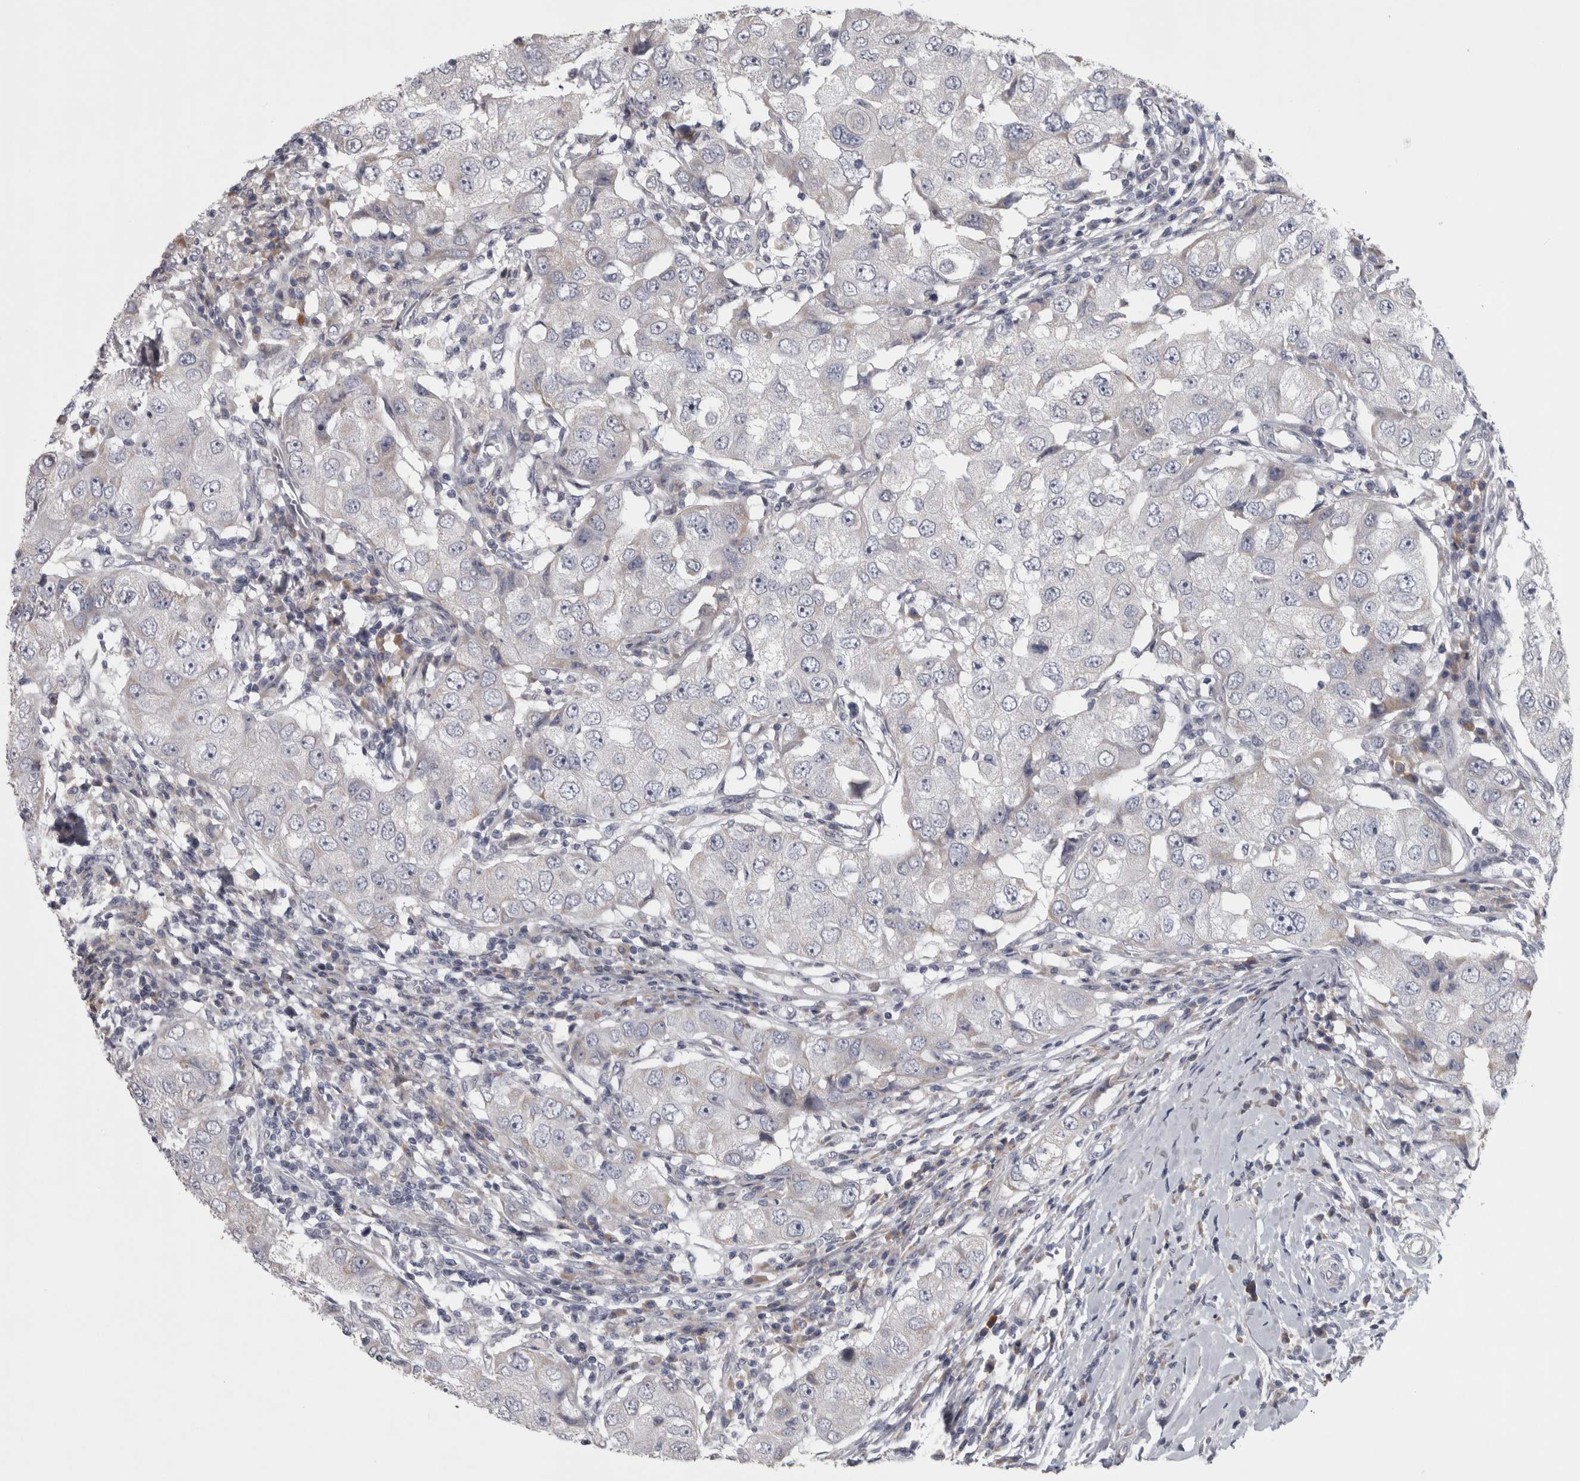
{"staining": {"intensity": "negative", "quantity": "none", "location": "none"}, "tissue": "breast cancer", "cell_type": "Tumor cells", "image_type": "cancer", "snomed": [{"axis": "morphology", "description": "Duct carcinoma"}, {"axis": "topography", "description": "Breast"}], "caption": "Immunohistochemistry (IHC) histopathology image of neoplastic tissue: human breast cancer (invasive ductal carcinoma) stained with DAB shows no significant protein staining in tumor cells.", "gene": "DBT", "patient": {"sex": "female", "age": 27}}